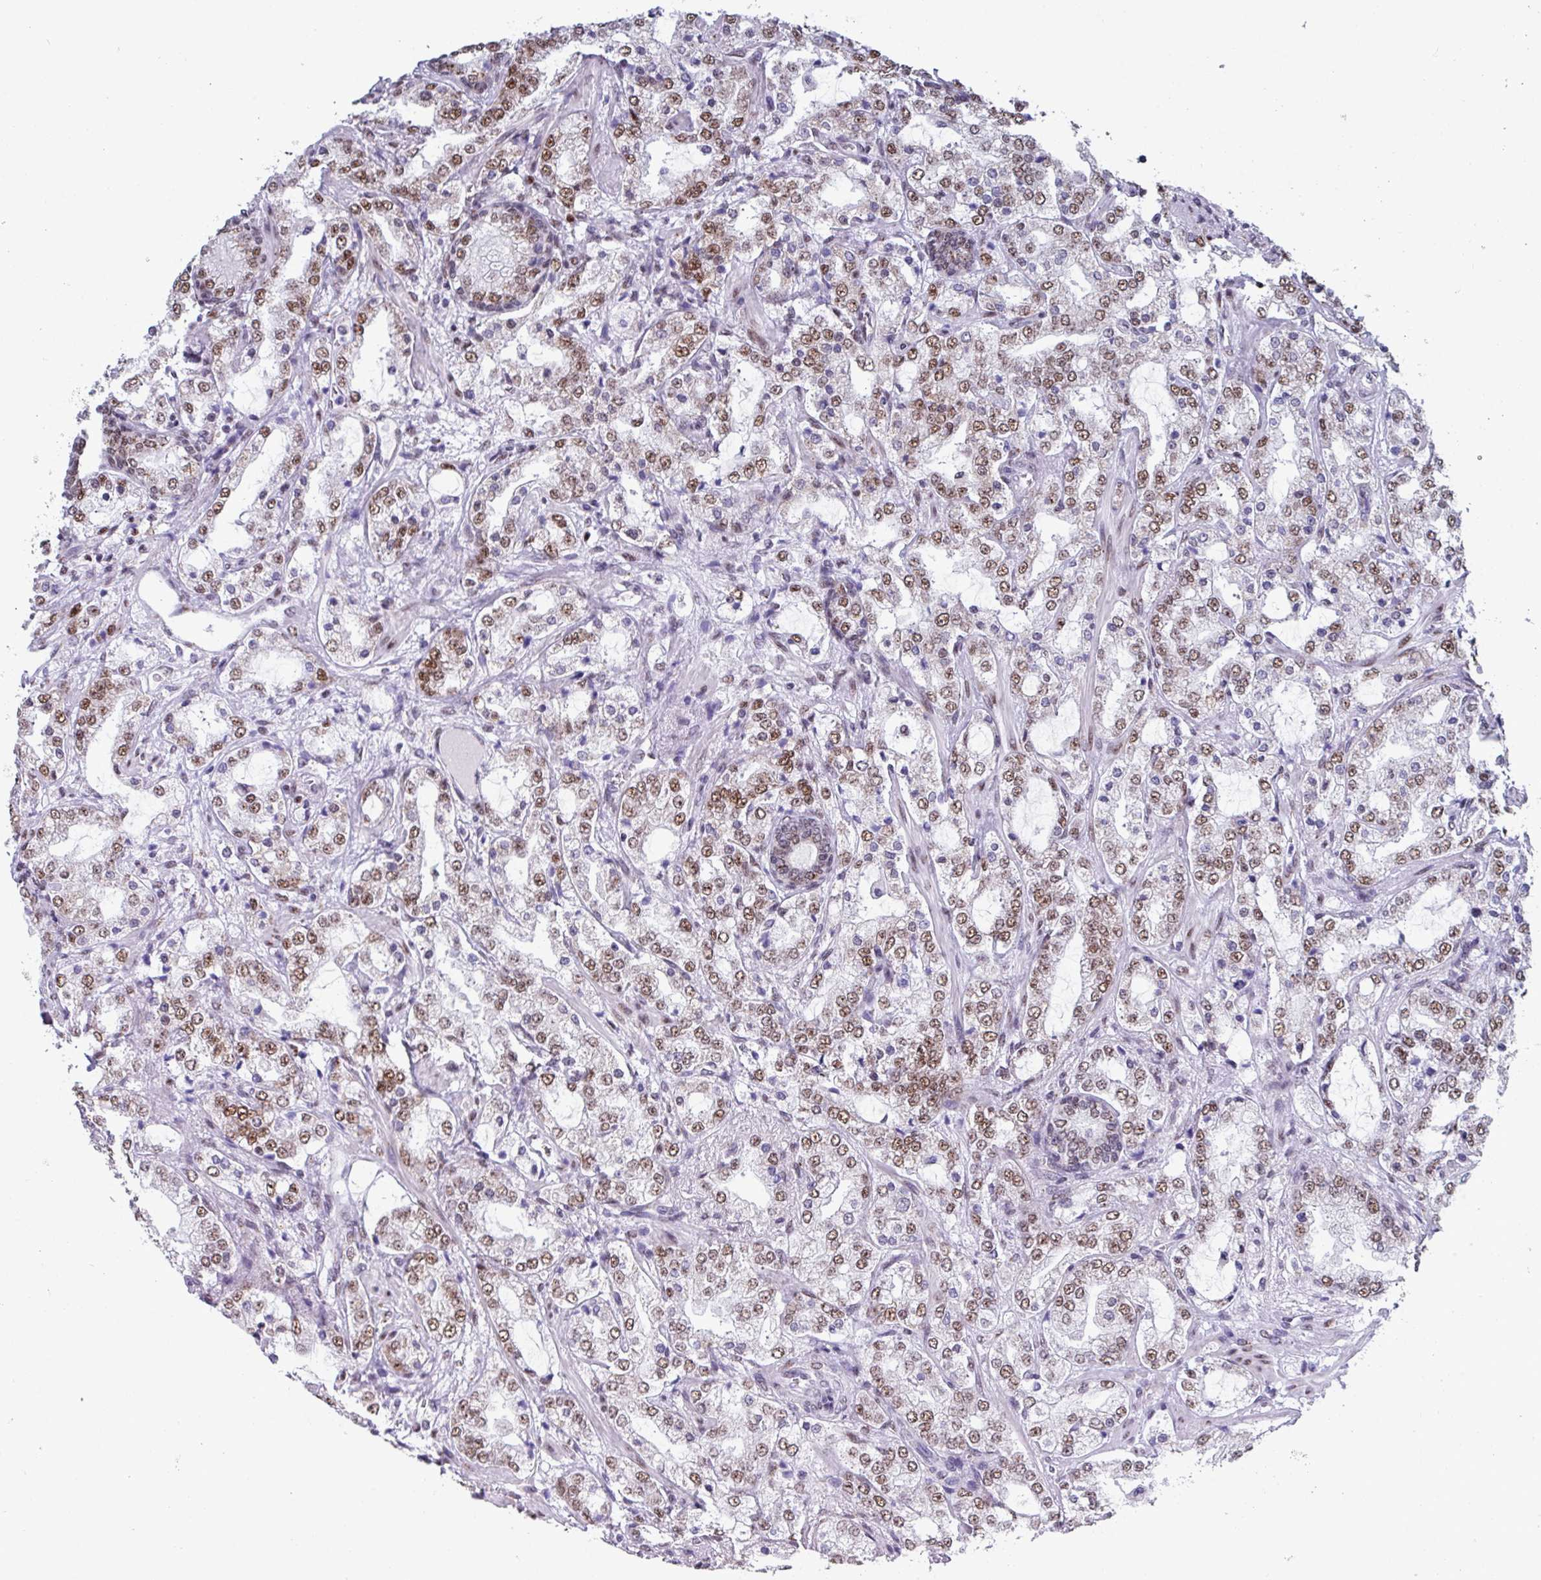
{"staining": {"intensity": "moderate", "quantity": "25%-75%", "location": "nuclear"}, "tissue": "prostate cancer", "cell_type": "Tumor cells", "image_type": "cancer", "snomed": [{"axis": "morphology", "description": "Adenocarcinoma, High grade"}, {"axis": "topography", "description": "Prostate"}], "caption": "This is a histology image of IHC staining of prostate cancer, which shows moderate staining in the nuclear of tumor cells.", "gene": "PUF60", "patient": {"sex": "male", "age": 64}}